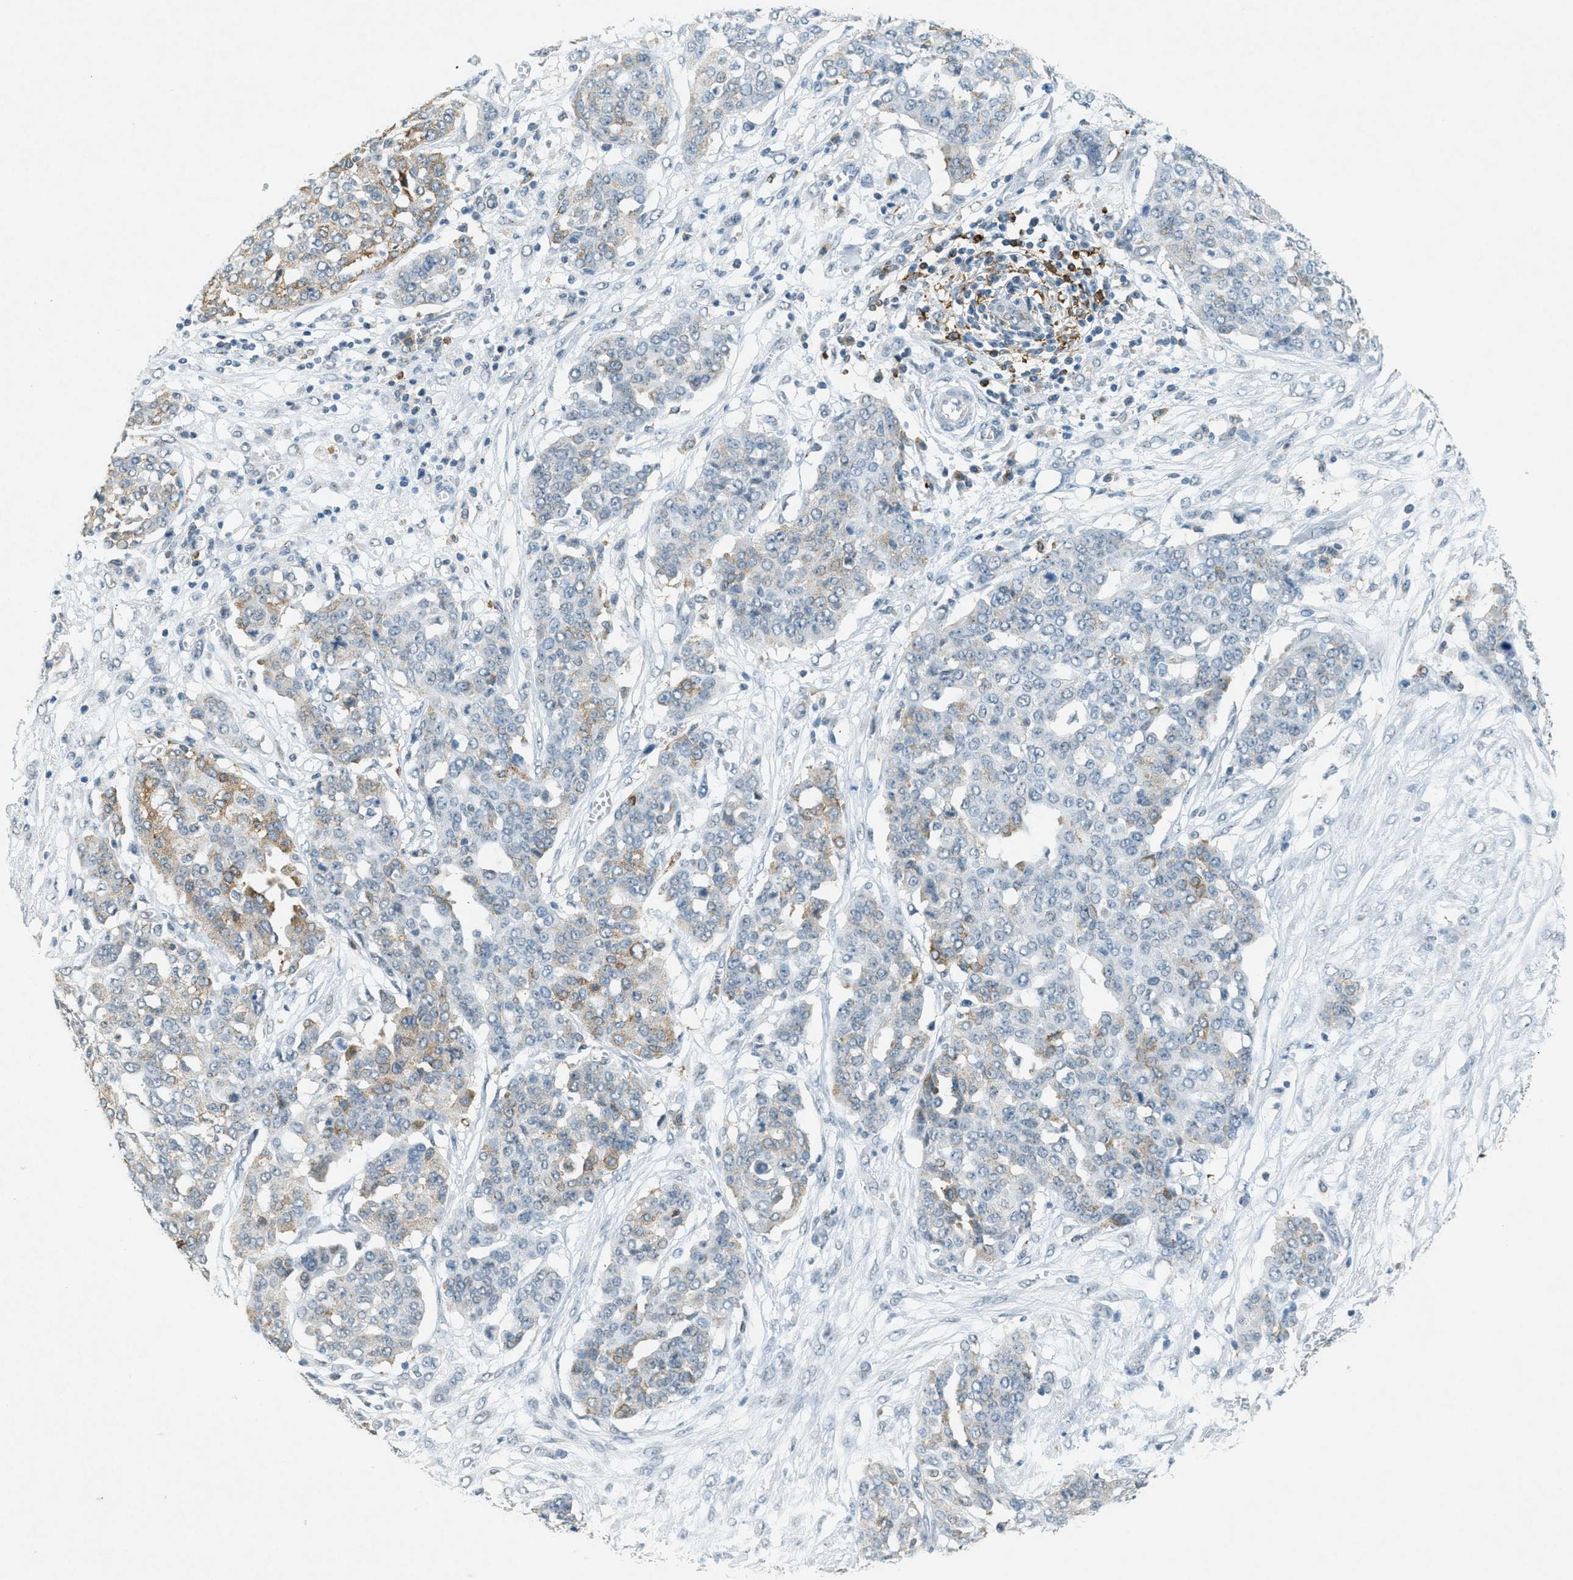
{"staining": {"intensity": "moderate", "quantity": "<25%", "location": "cytoplasmic/membranous"}, "tissue": "ovarian cancer", "cell_type": "Tumor cells", "image_type": "cancer", "snomed": [{"axis": "morphology", "description": "Cystadenocarcinoma, serous, NOS"}, {"axis": "topography", "description": "Soft tissue"}, {"axis": "topography", "description": "Ovary"}], "caption": "High-power microscopy captured an immunohistochemistry photomicrograph of ovarian serous cystadenocarcinoma, revealing moderate cytoplasmic/membranous staining in approximately <25% of tumor cells.", "gene": "FYN", "patient": {"sex": "female", "age": 57}}